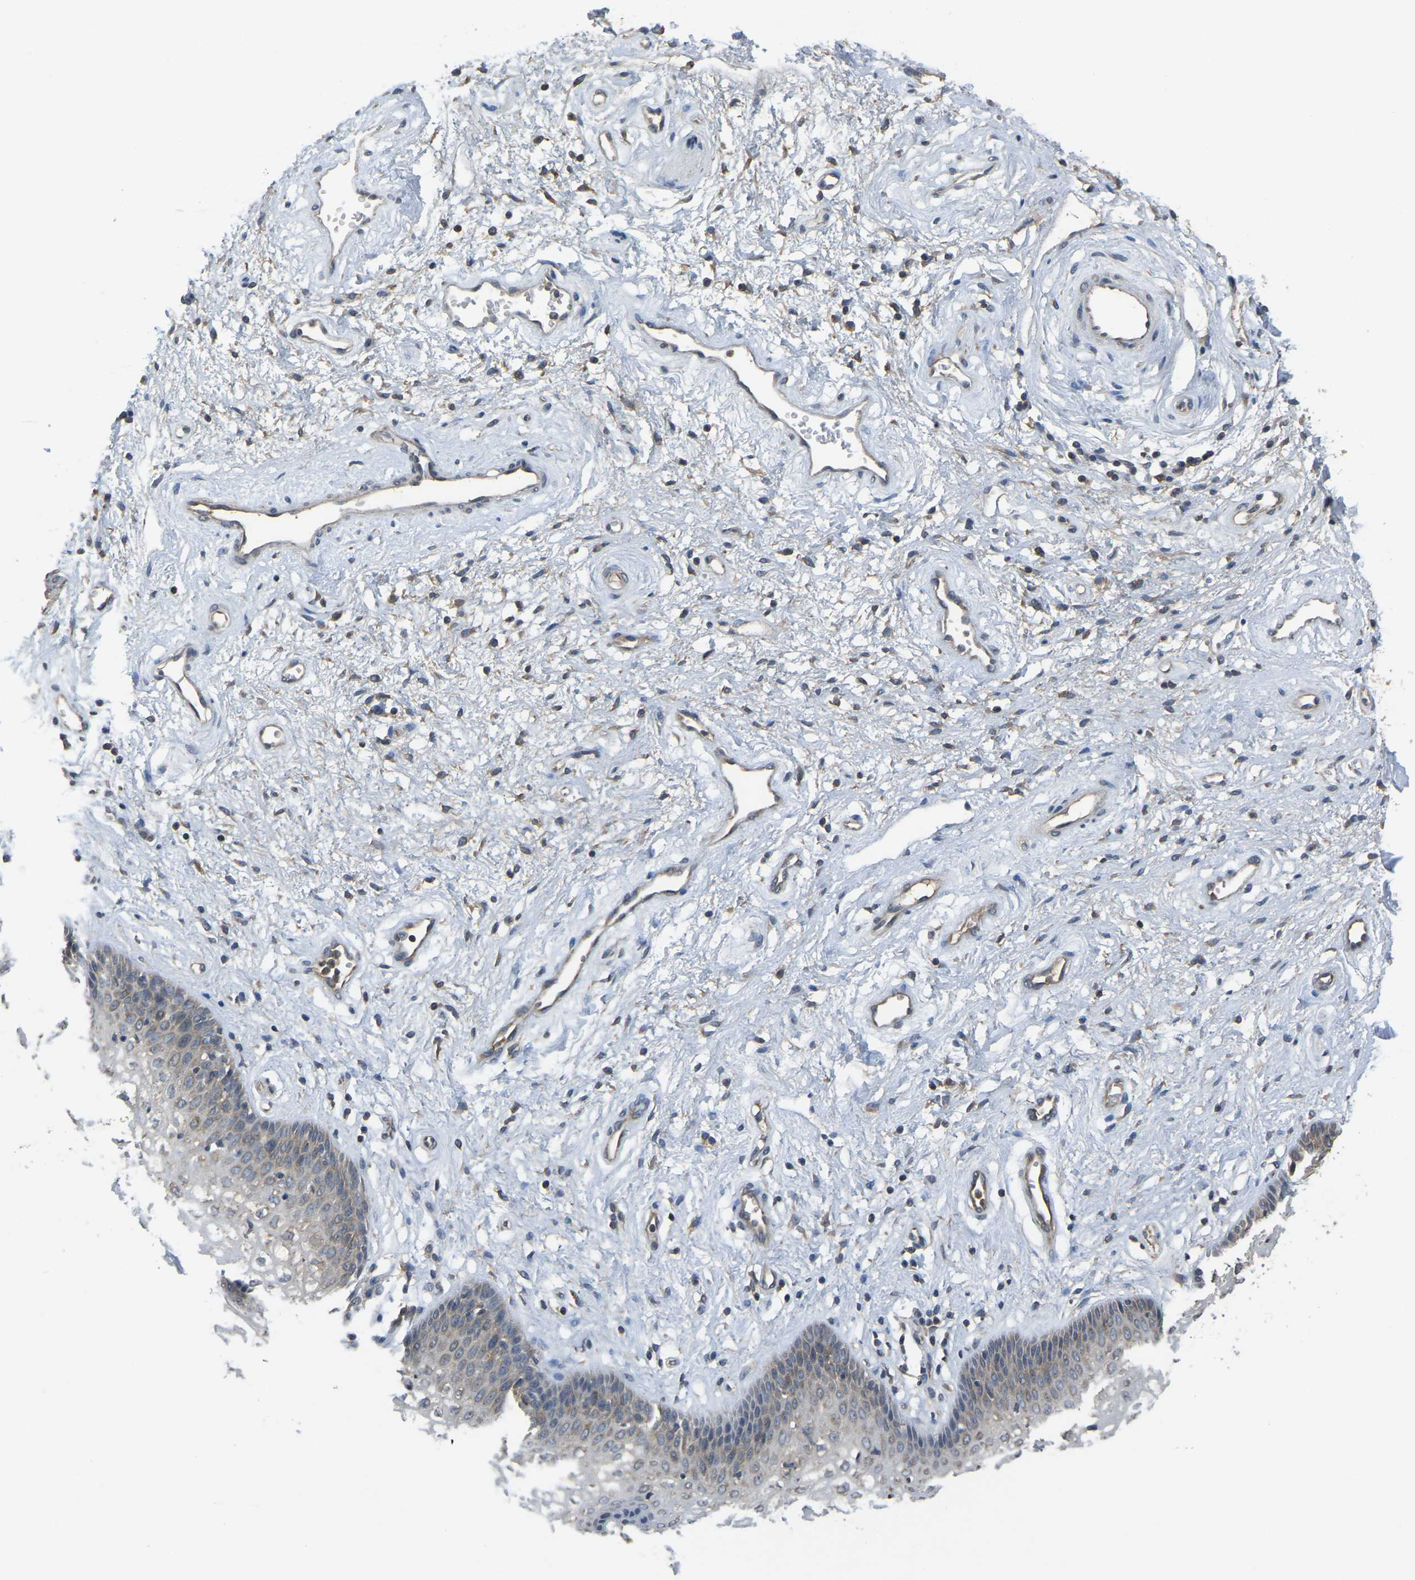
{"staining": {"intensity": "moderate", "quantity": "25%-75%", "location": "cytoplasmic/membranous"}, "tissue": "vagina", "cell_type": "Squamous epithelial cells", "image_type": "normal", "snomed": [{"axis": "morphology", "description": "Normal tissue, NOS"}, {"axis": "topography", "description": "Vagina"}], "caption": "Vagina stained with immunohistochemistry (IHC) reveals moderate cytoplasmic/membranous staining in approximately 25%-75% of squamous epithelial cells.", "gene": "AIMP1", "patient": {"sex": "female", "age": 34}}